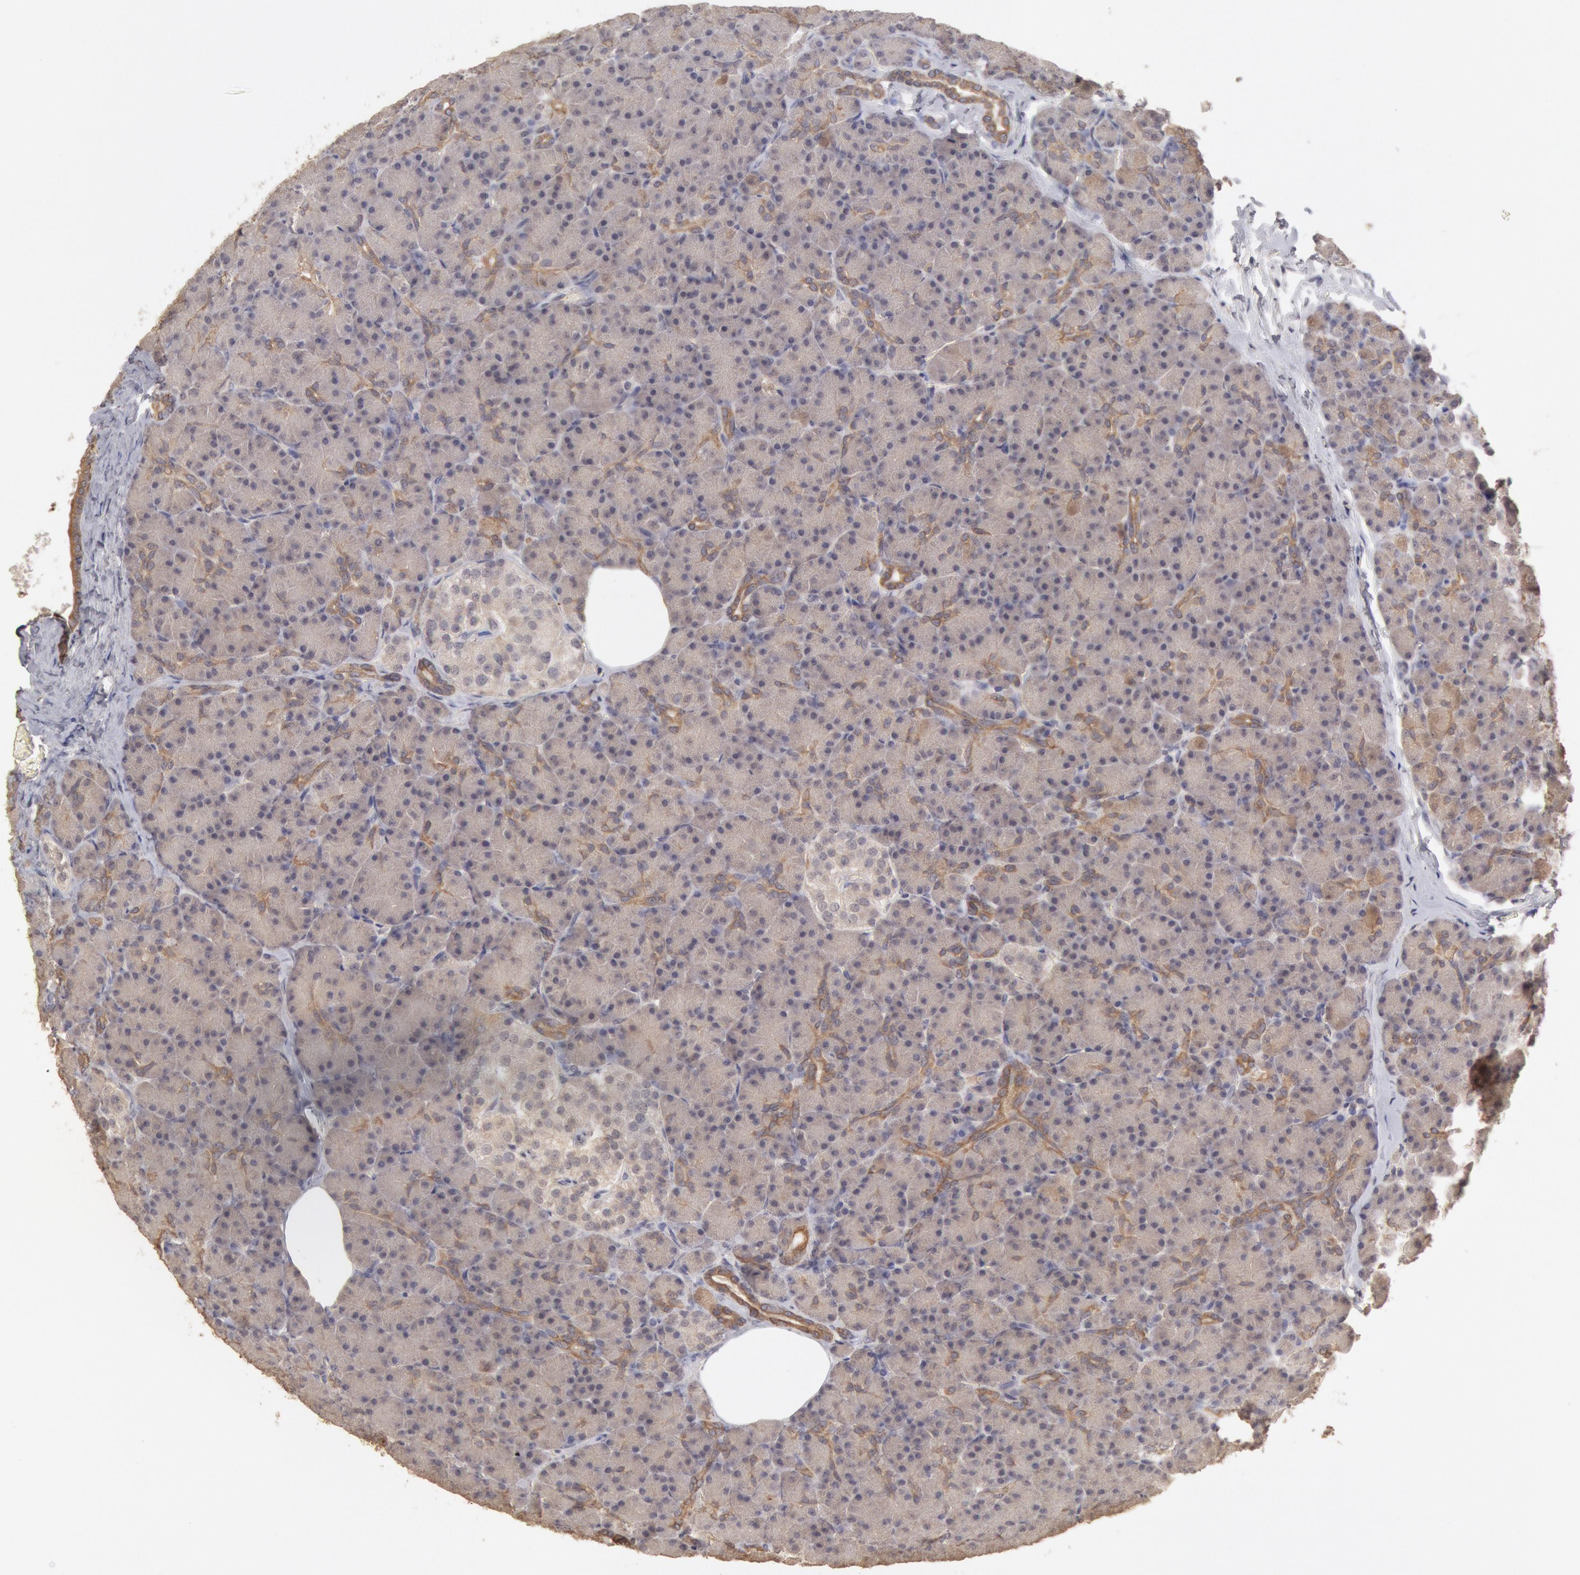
{"staining": {"intensity": "weak", "quantity": ">75%", "location": "cytoplasmic/membranous"}, "tissue": "pancreas", "cell_type": "Exocrine glandular cells", "image_type": "normal", "snomed": [{"axis": "morphology", "description": "Normal tissue, NOS"}, {"axis": "topography", "description": "Pancreas"}], "caption": "Approximately >75% of exocrine glandular cells in normal pancreas display weak cytoplasmic/membranous protein positivity as visualized by brown immunohistochemical staining.", "gene": "ZFP36L1", "patient": {"sex": "female", "age": 43}}